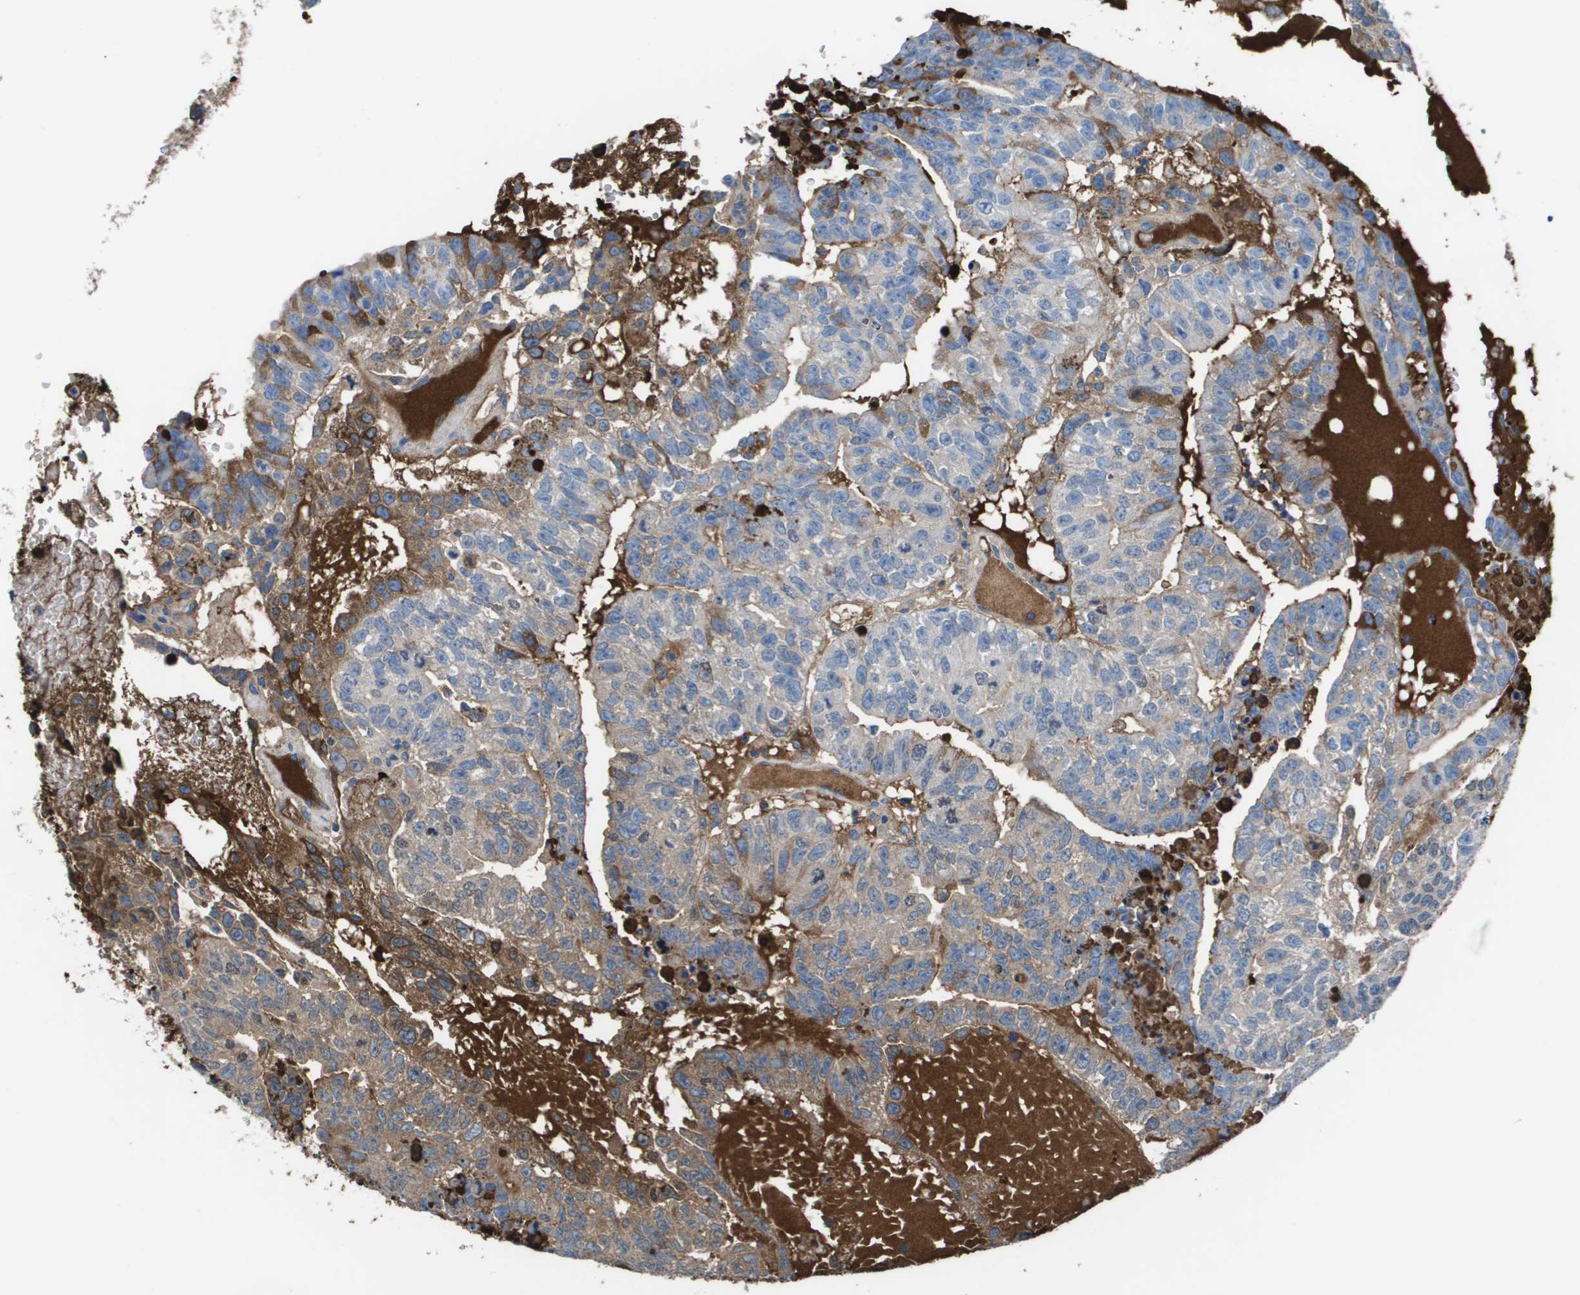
{"staining": {"intensity": "moderate", "quantity": "25%-75%", "location": "cytoplasmic/membranous"}, "tissue": "testis cancer", "cell_type": "Tumor cells", "image_type": "cancer", "snomed": [{"axis": "morphology", "description": "Seminoma, NOS"}, {"axis": "morphology", "description": "Carcinoma, Embryonal, NOS"}, {"axis": "topography", "description": "Testis"}], "caption": "IHC staining of embryonal carcinoma (testis), which demonstrates medium levels of moderate cytoplasmic/membranous expression in about 25%-75% of tumor cells indicating moderate cytoplasmic/membranous protein positivity. The staining was performed using DAB (brown) for protein detection and nuclei were counterstained in hematoxylin (blue).", "gene": "VTN", "patient": {"sex": "male", "age": 52}}